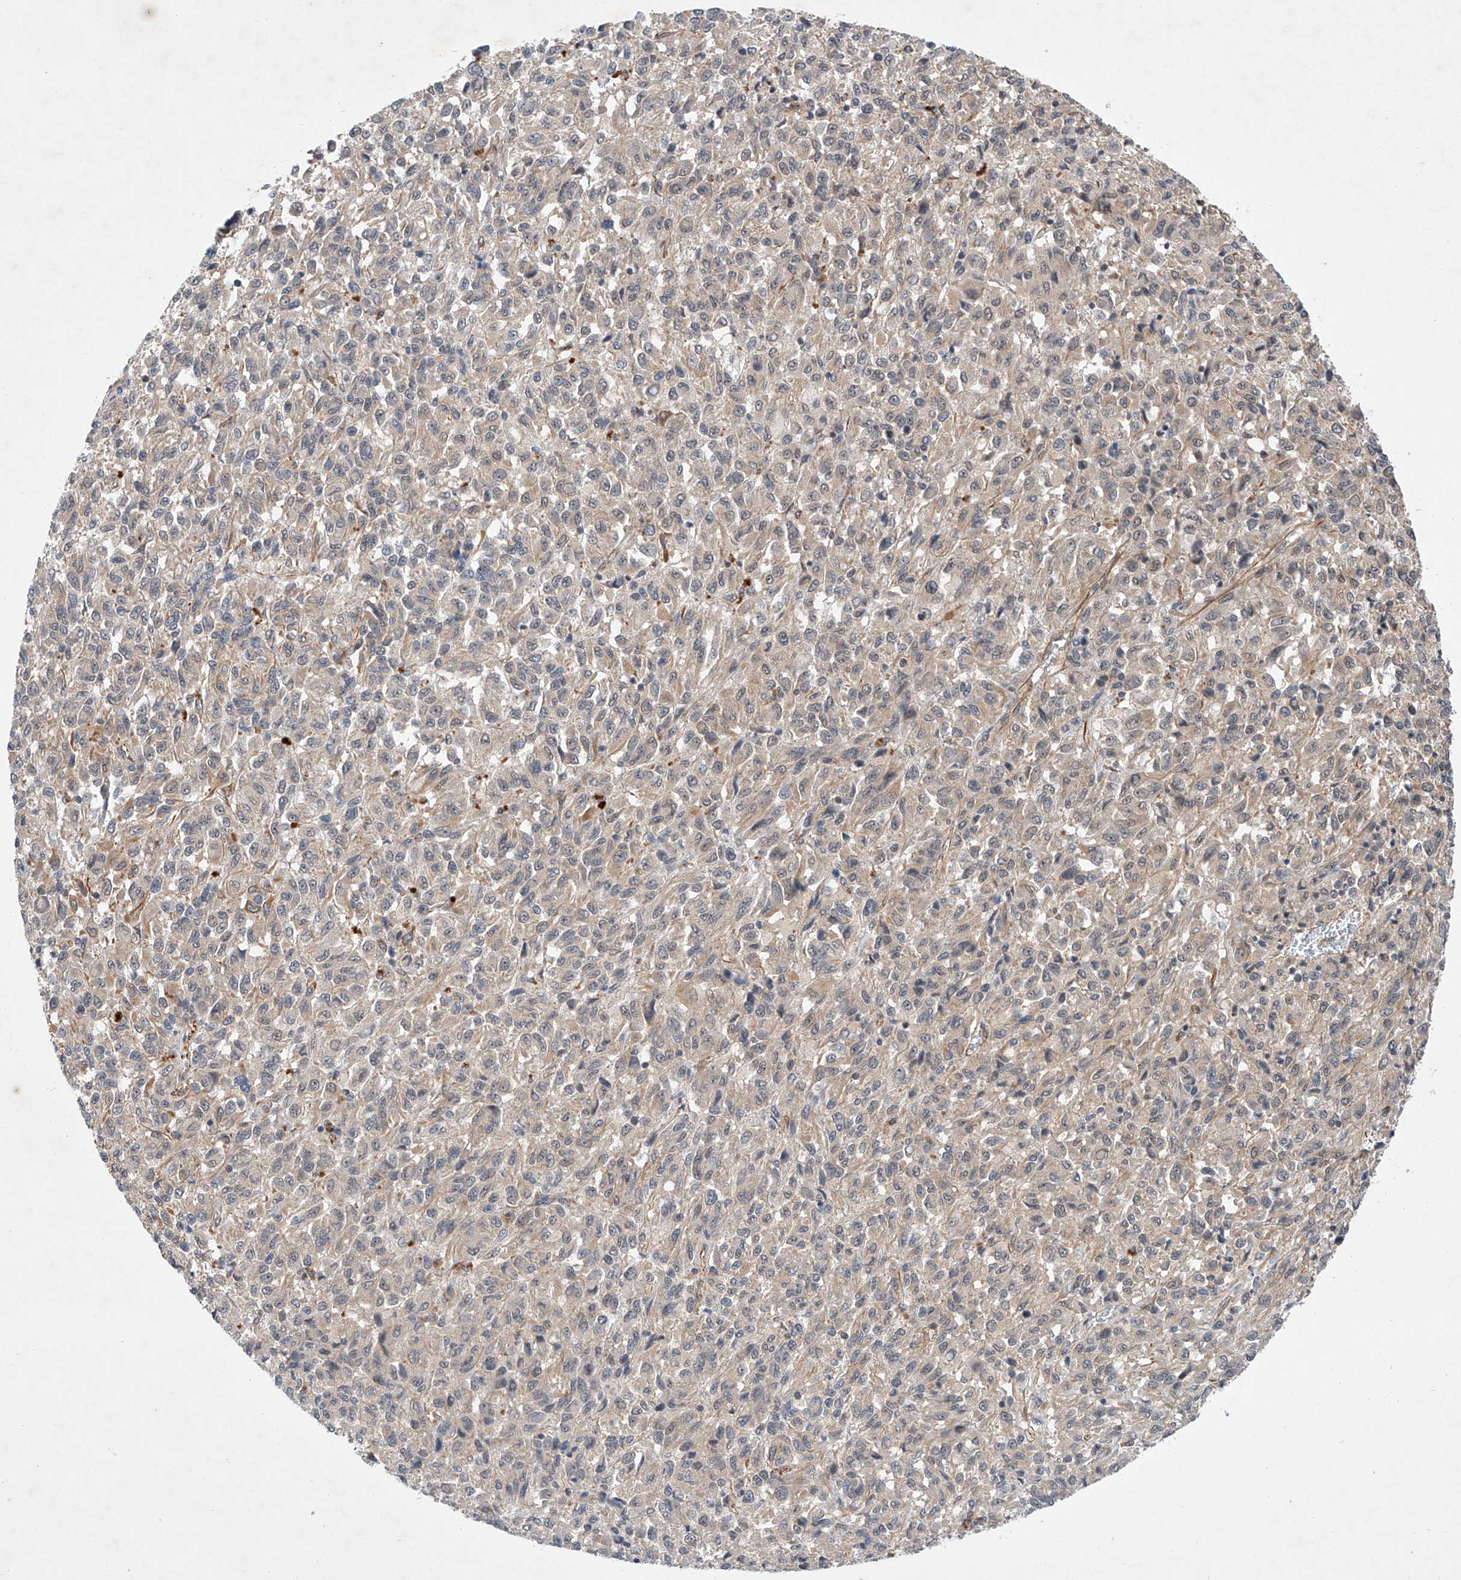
{"staining": {"intensity": "weak", "quantity": "<25%", "location": "cytoplasmic/membranous"}, "tissue": "melanoma", "cell_type": "Tumor cells", "image_type": "cancer", "snomed": [{"axis": "morphology", "description": "Malignant melanoma, Metastatic site"}, {"axis": "topography", "description": "Lung"}], "caption": "This is a micrograph of immunohistochemistry (IHC) staining of malignant melanoma (metastatic site), which shows no staining in tumor cells. (Brightfield microscopy of DAB immunohistochemistry at high magnification).", "gene": "AMD1", "patient": {"sex": "male", "age": 64}}